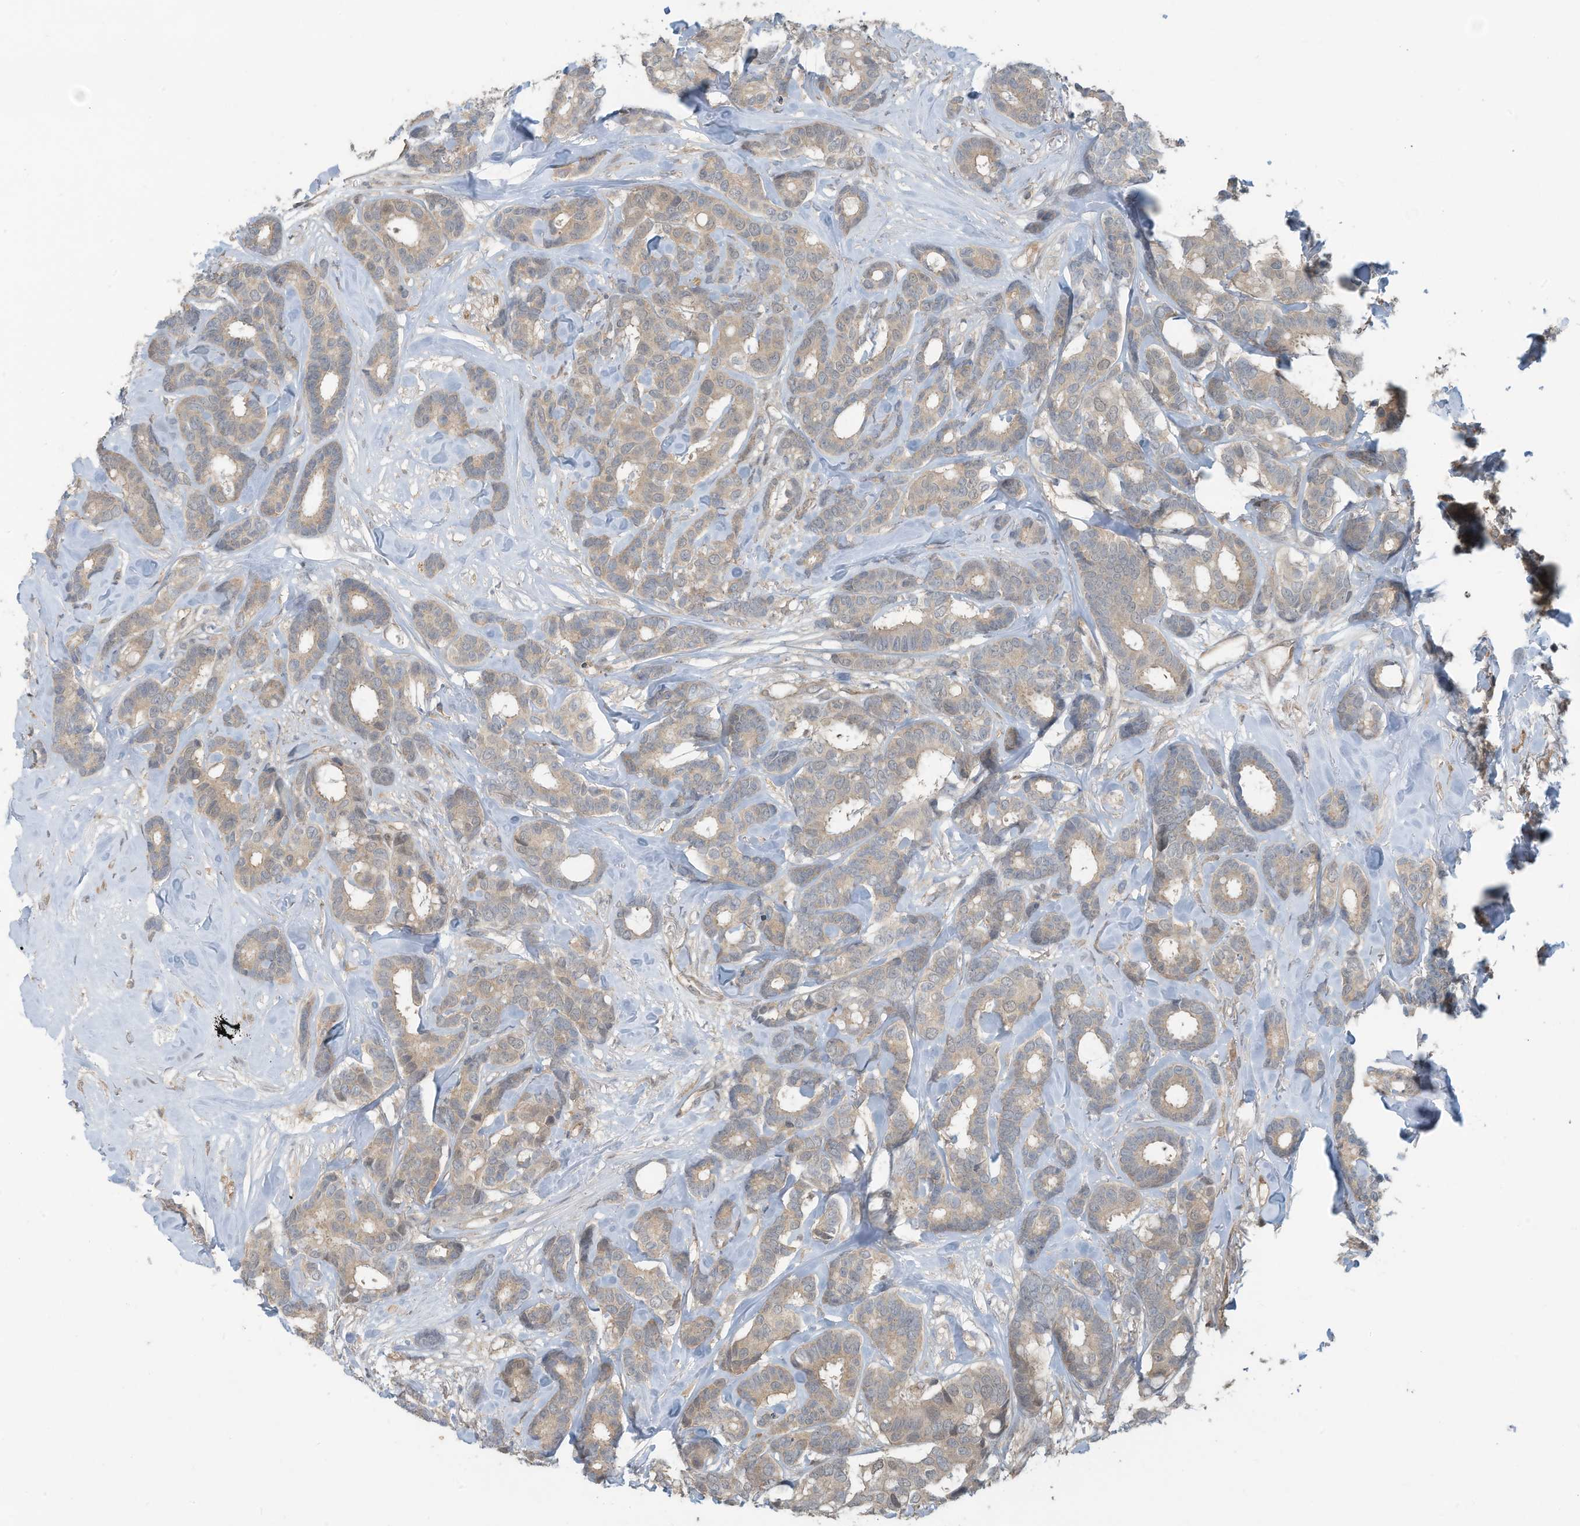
{"staining": {"intensity": "weak", "quantity": ">75%", "location": "cytoplasmic/membranous"}, "tissue": "breast cancer", "cell_type": "Tumor cells", "image_type": "cancer", "snomed": [{"axis": "morphology", "description": "Duct carcinoma"}, {"axis": "topography", "description": "Breast"}], "caption": "Breast infiltrating ductal carcinoma stained with a protein marker demonstrates weak staining in tumor cells.", "gene": "ERI2", "patient": {"sex": "female", "age": 87}}